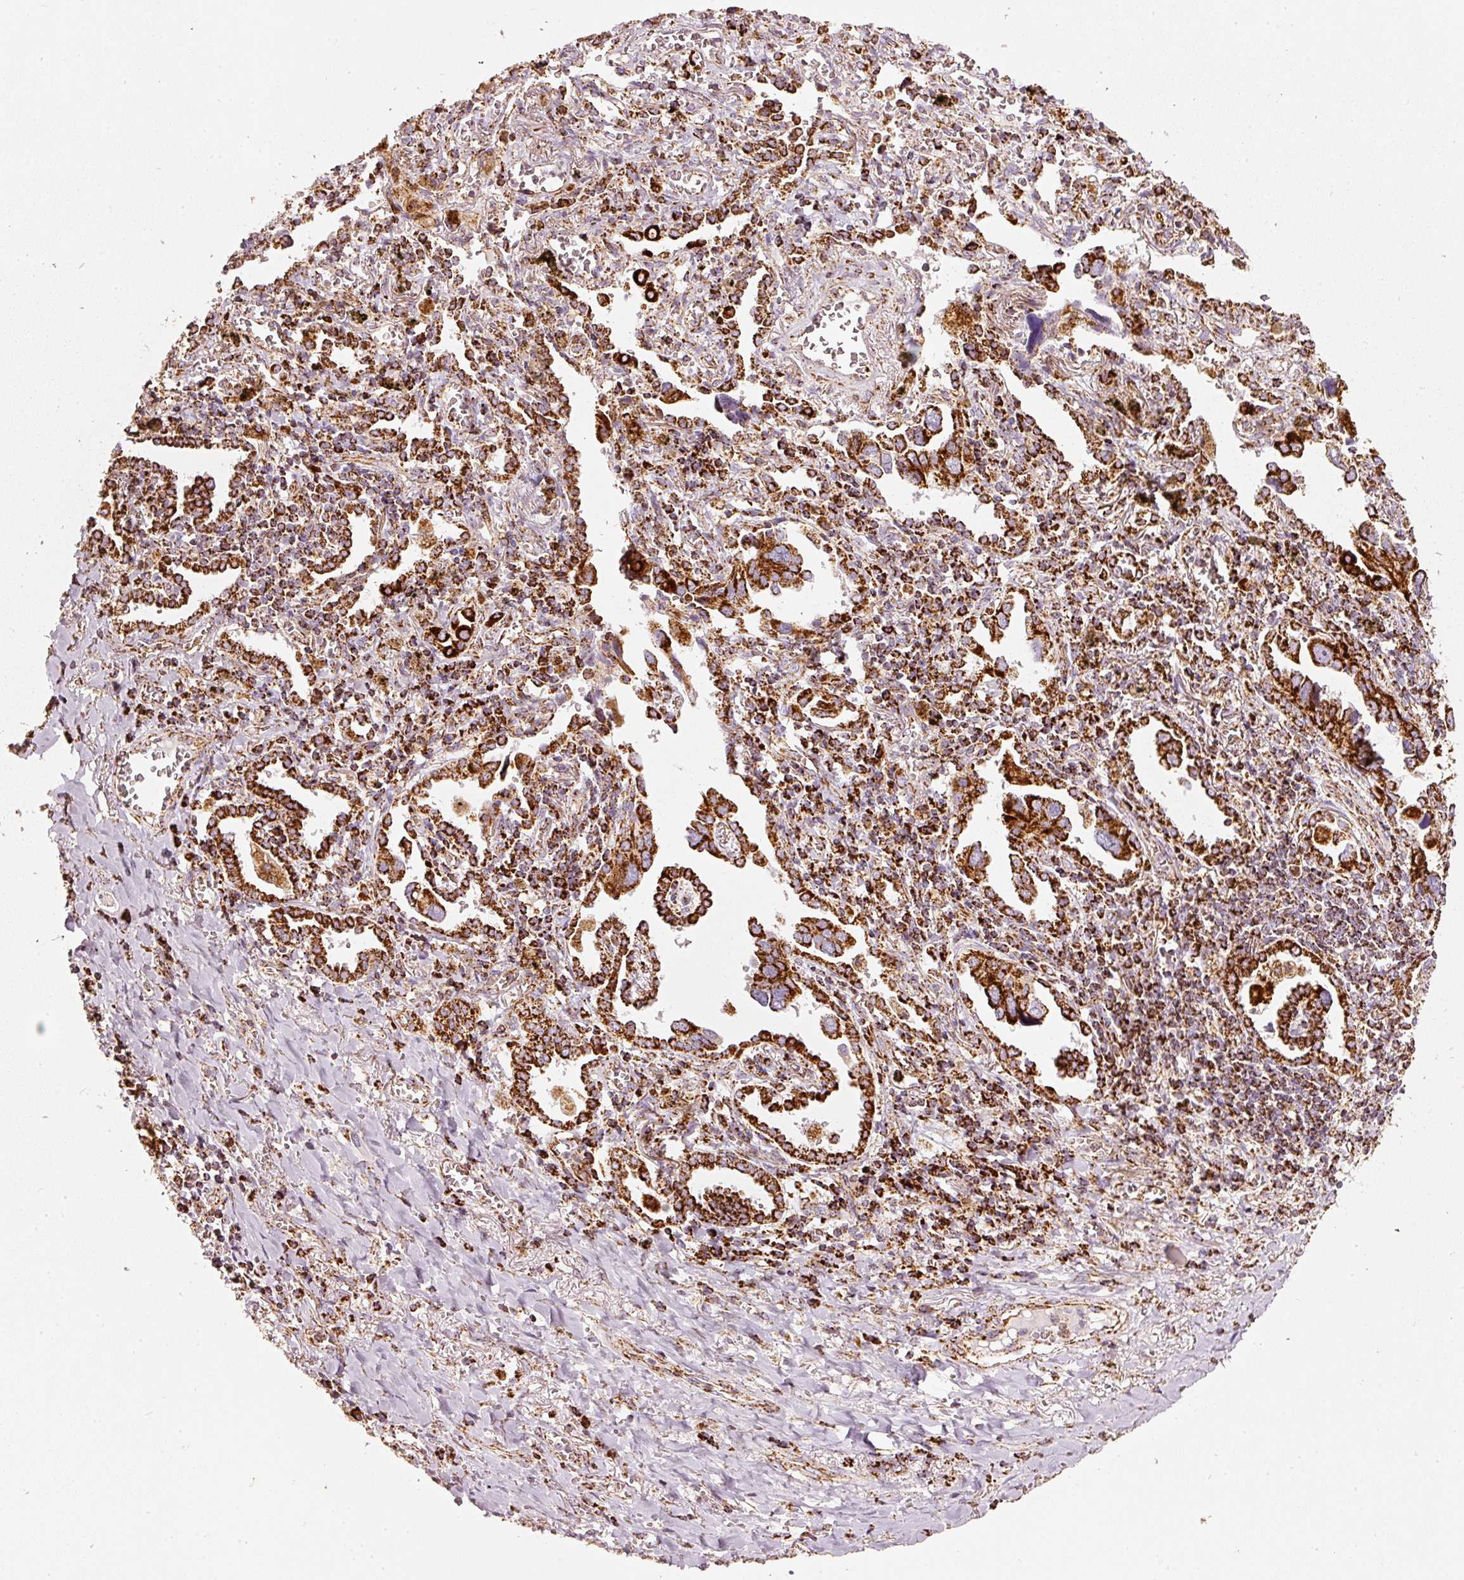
{"staining": {"intensity": "strong", "quantity": ">75%", "location": "cytoplasmic/membranous"}, "tissue": "lung cancer", "cell_type": "Tumor cells", "image_type": "cancer", "snomed": [{"axis": "morphology", "description": "Adenocarcinoma, NOS"}, {"axis": "topography", "description": "Lung"}], "caption": "This image demonstrates IHC staining of human lung cancer, with high strong cytoplasmic/membranous expression in about >75% of tumor cells.", "gene": "UQCRC1", "patient": {"sex": "male", "age": 76}}